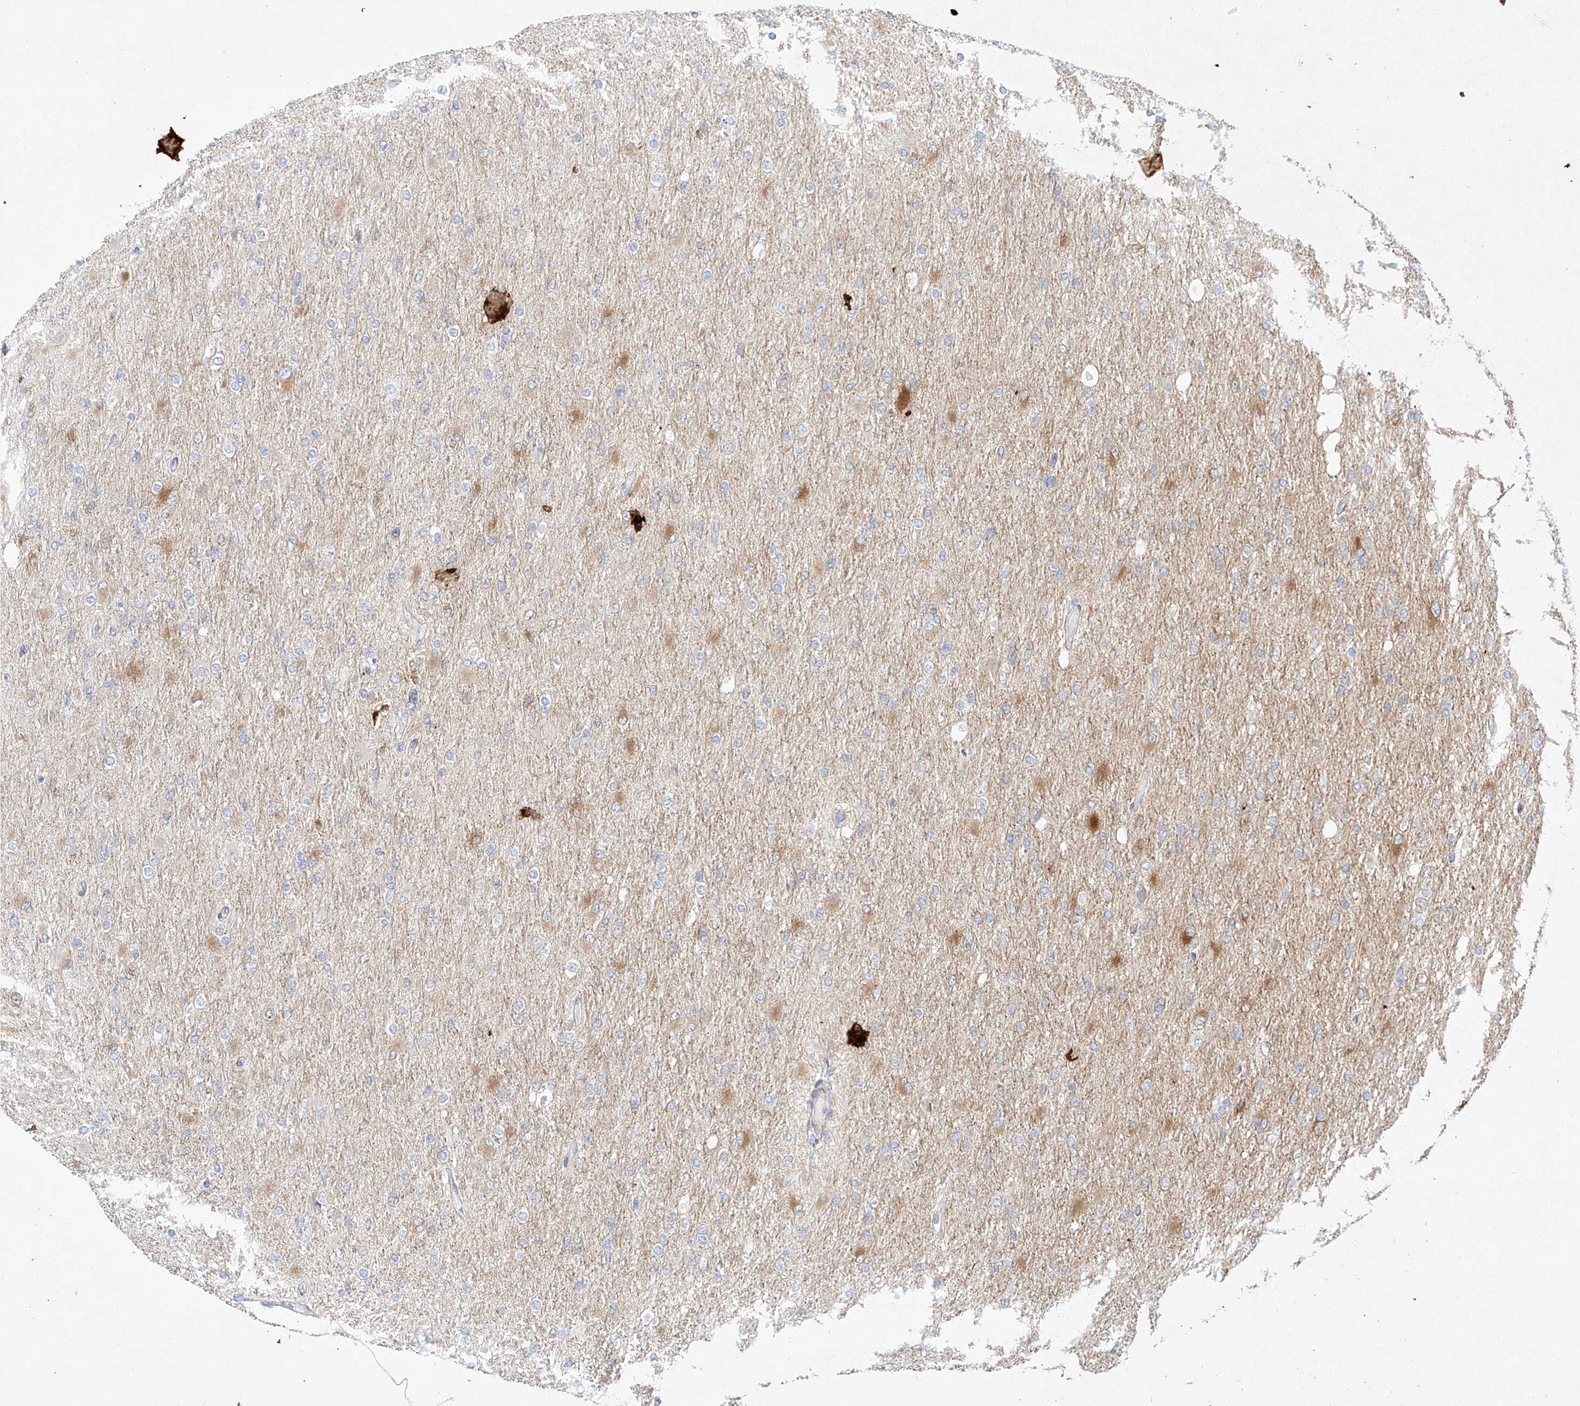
{"staining": {"intensity": "moderate", "quantity": "<25%", "location": "cytoplasmic/membranous"}, "tissue": "glioma", "cell_type": "Tumor cells", "image_type": "cancer", "snomed": [{"axis": "morphology", "description": "Glioma, malignant, High grade"}, {"axis": "topography", "description": "Cerebral cortex"}], "caption": "Human glioma stained with a protein marker displays moderate staining in tumor cells.", "gene": "REEP2", "patient": {"sex": "female", "age": 36}}